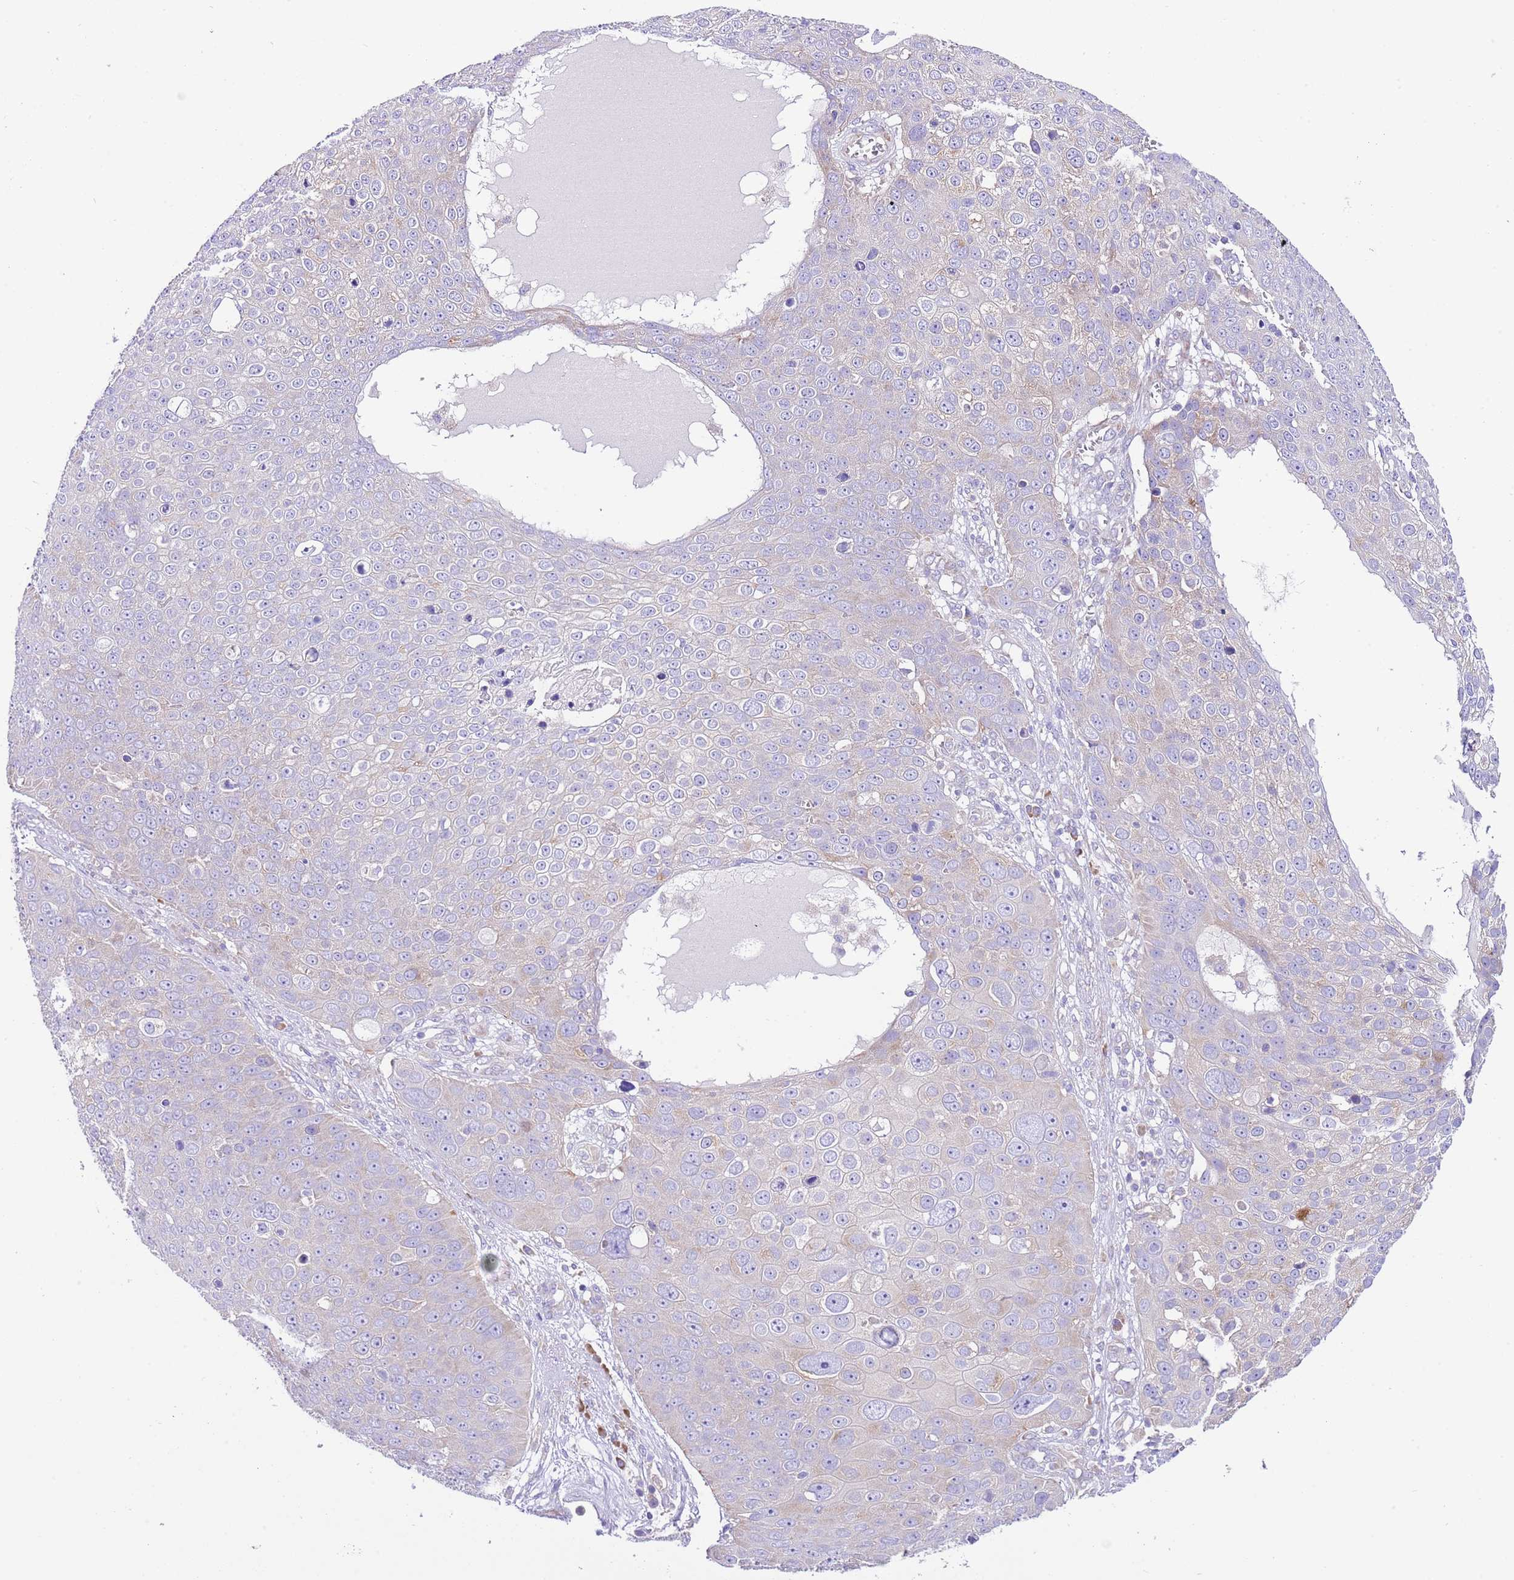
{"staining": {"intensity": "weak", "quantity": "<25%", "location": "cytoplasmic/membranous"}, "tissue": "skin cancer", "cell_type": "Tumor cells", "image_type": "cancer", "snomed": [{"axis": "morphology", "description": "Squamous cell carcinoma, NOS"}, {"axis": "topography", "description": "Skin"}], "caption": "IHC micrograph of neoplastic tissue: skin squamous cell carcinoma stained with DAB demonstrates no significant protein positivity in tumor cells. (DAB (3,3'-diaminobenzidine) immunohistochemistry, high magnification).", "gene": "RPS10", "patient": {"sex": "male", "age": 71}}